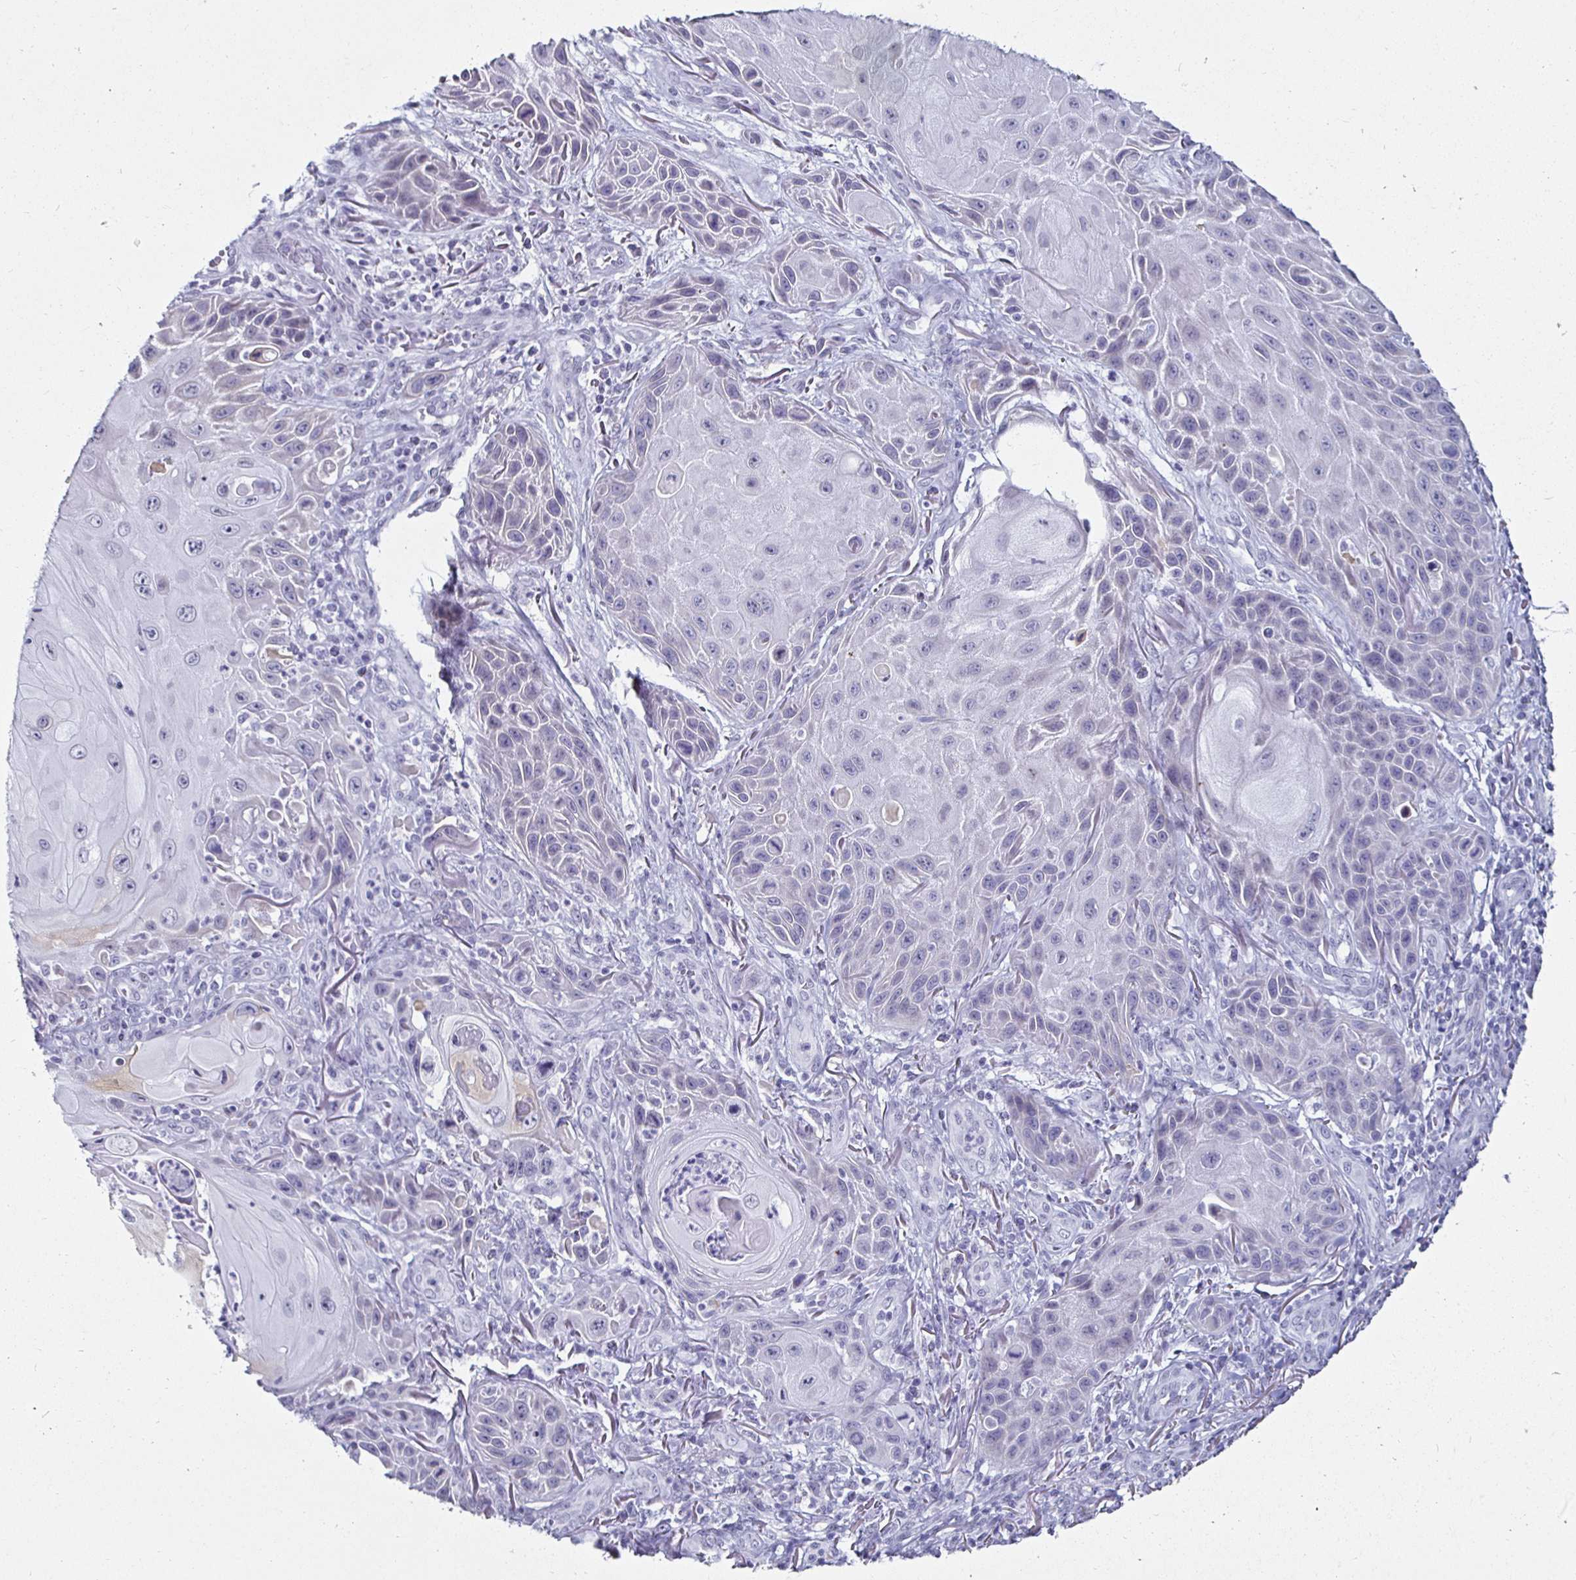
{"staining": {"intensity": "negative", "quantity": "none", "location": "none"}, "tissue": "skin cancer", "cell_type": "Tumor cells", "image_type": "cancer", "snomed": [{"axis": "morphology", "description": "Squamous cell carcinoma, NOS"}, {"axis": "topography", "description": "Skin"}], "caption": "This is an immunohistochemistry micrograph of human skin squamous cell carcinoma. There is no positivity in tumor cells.", "gene": "KRT4", "patient": {"sex": "female", "age": 94}}